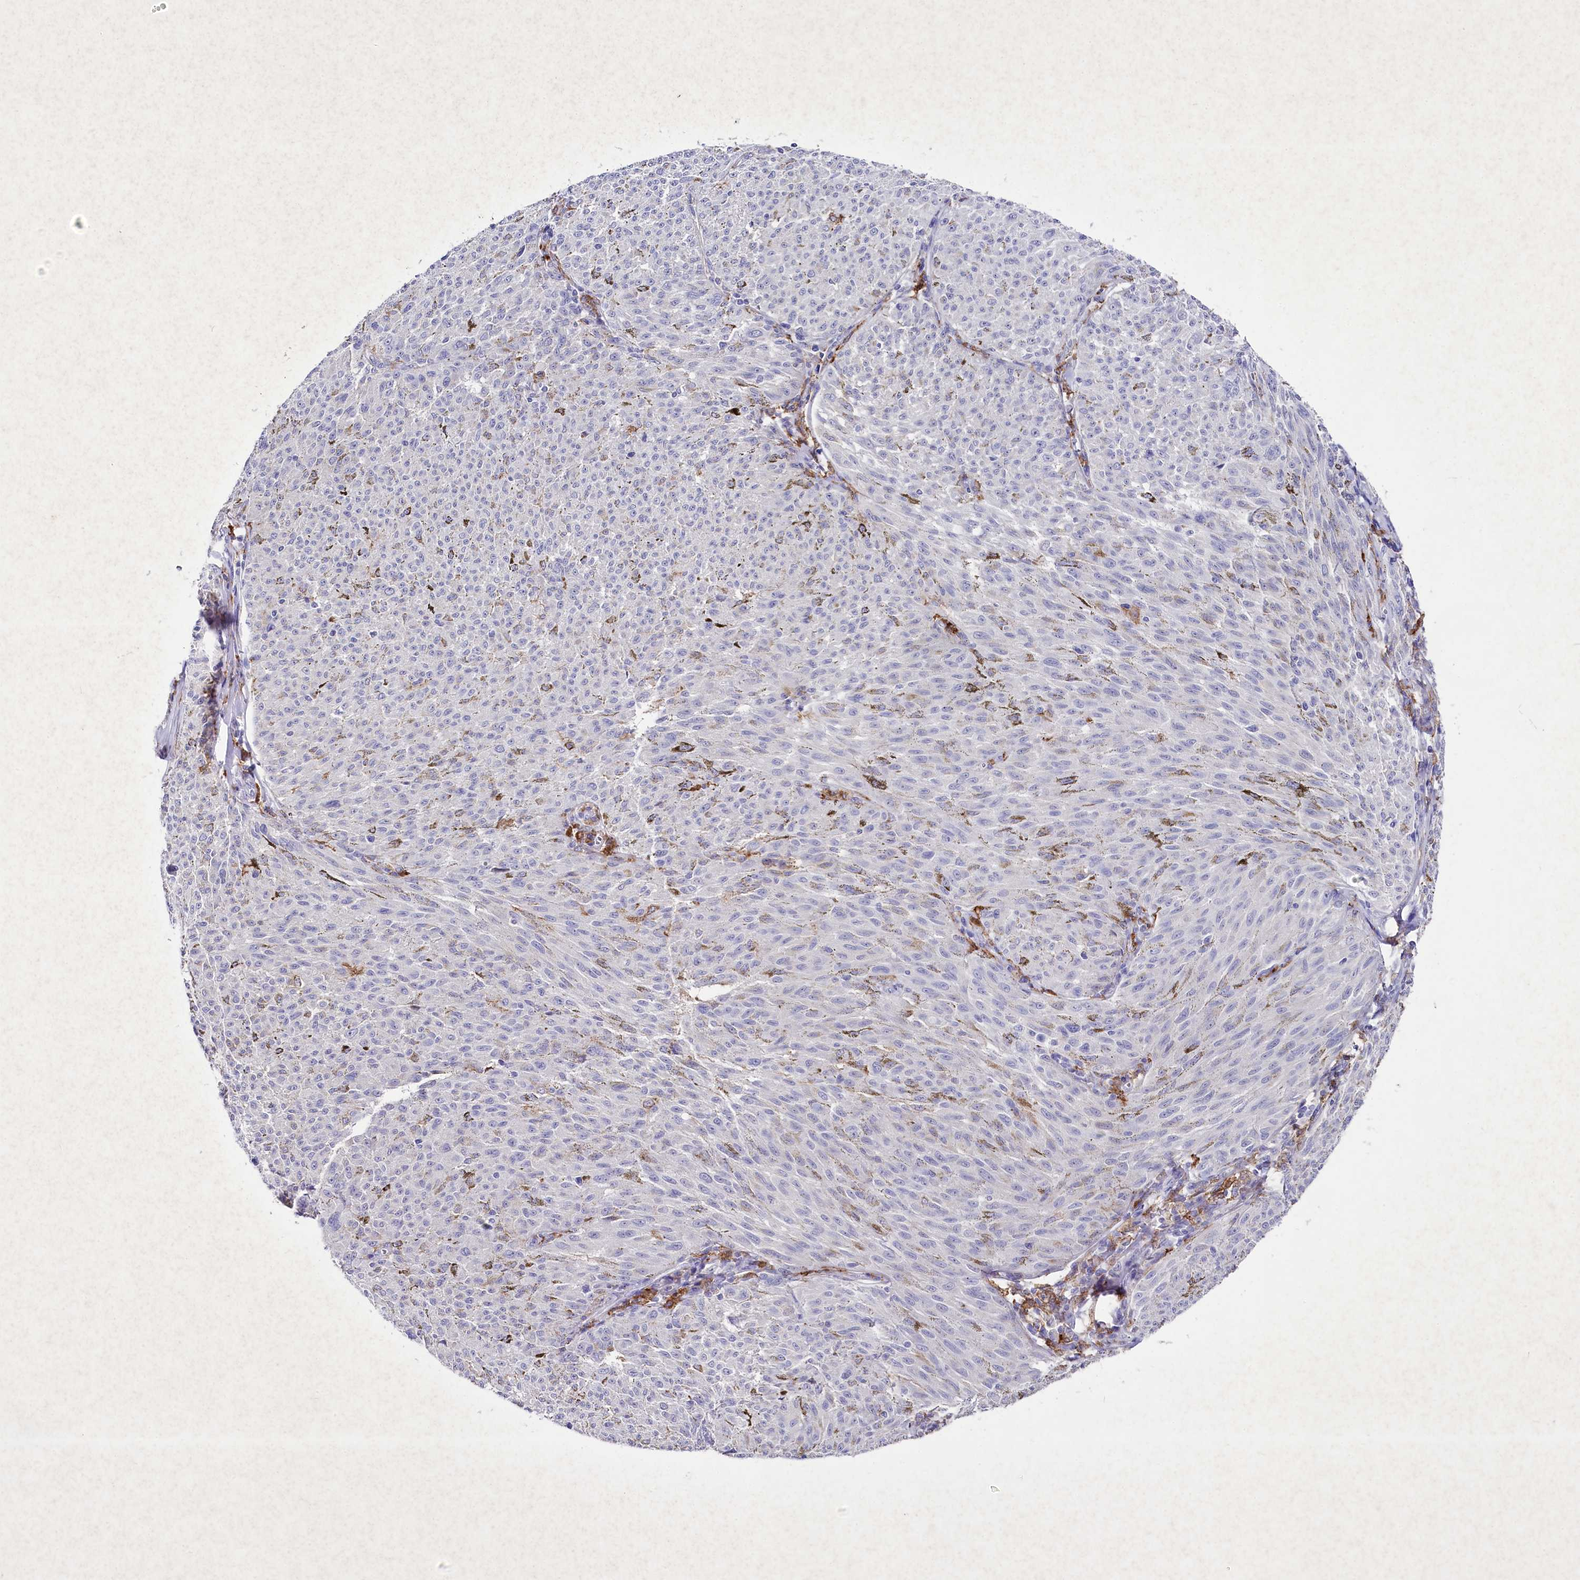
{"staining": {"intensity": "negative", "quantity": "none", "location": "none"}, "tissue": "melanoma", "cell_type": "Tumor cells", "image_type": "cancer", "snomed": [{"axis": "morphology", "description": "Malignant melanoma, NOS"}, {"axis": "topography", "description": "Skin"}], "caption": "Tumor cells are negative for protein expression in human melanoma.", "gene": "CLEC4M", "patient": {"sex": "female", "age": 72}}